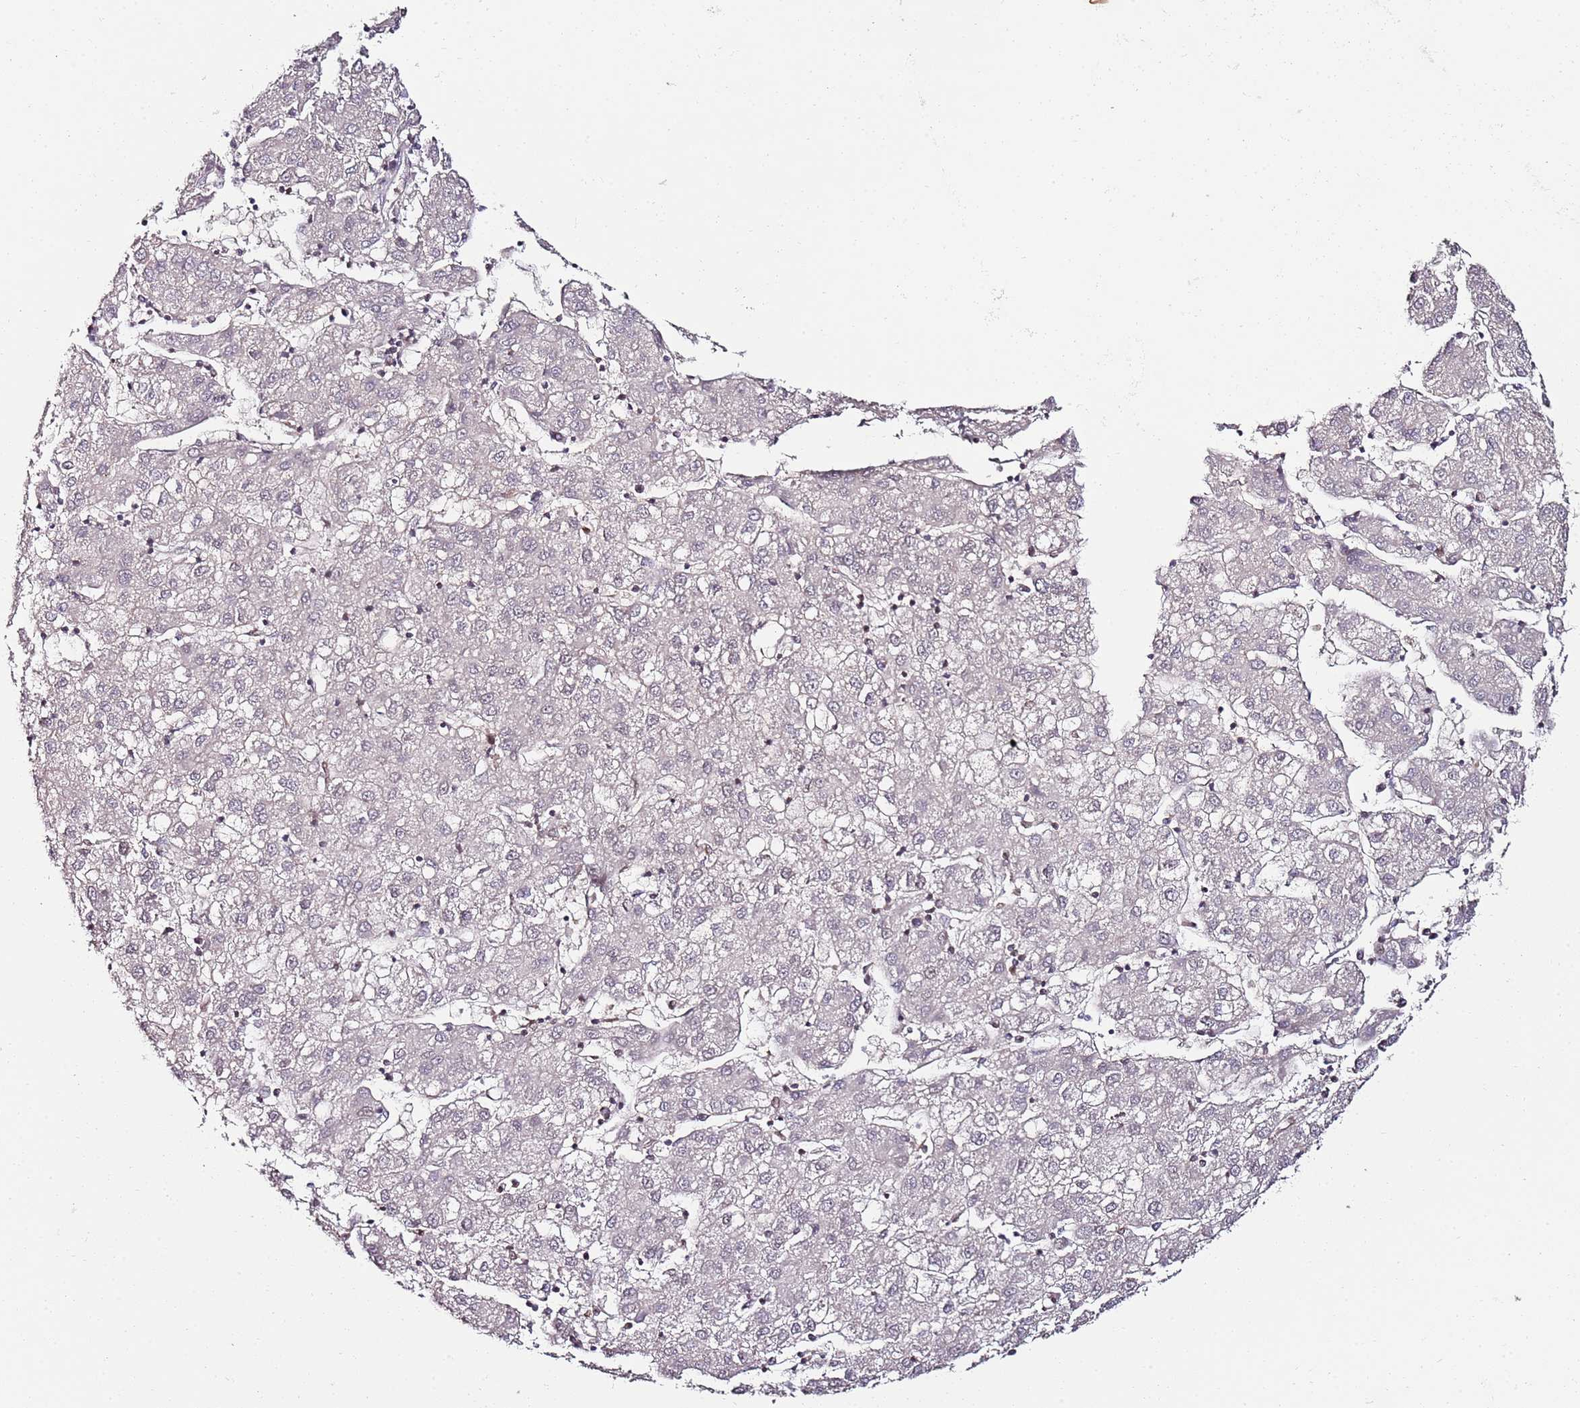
{"staining": {"intensity": "negative", "quantity": "none", "location": "none"}, "tissue": "liver cancer", "cell_type": "Tumor cells", "image_type": "cancer", "snomed": [{"axis": "morphology", "description": "Carcinoma, Hepatocellular, NOS"}, {"axis": "topography", "description": "Liver"}], "caption": "Protein analysis of hepatocellular carcinoma (liver) exhibits no significant expression in tumor cells.", "gene": "DUSP28", "patient": {"sex": "male", "age": 72}}